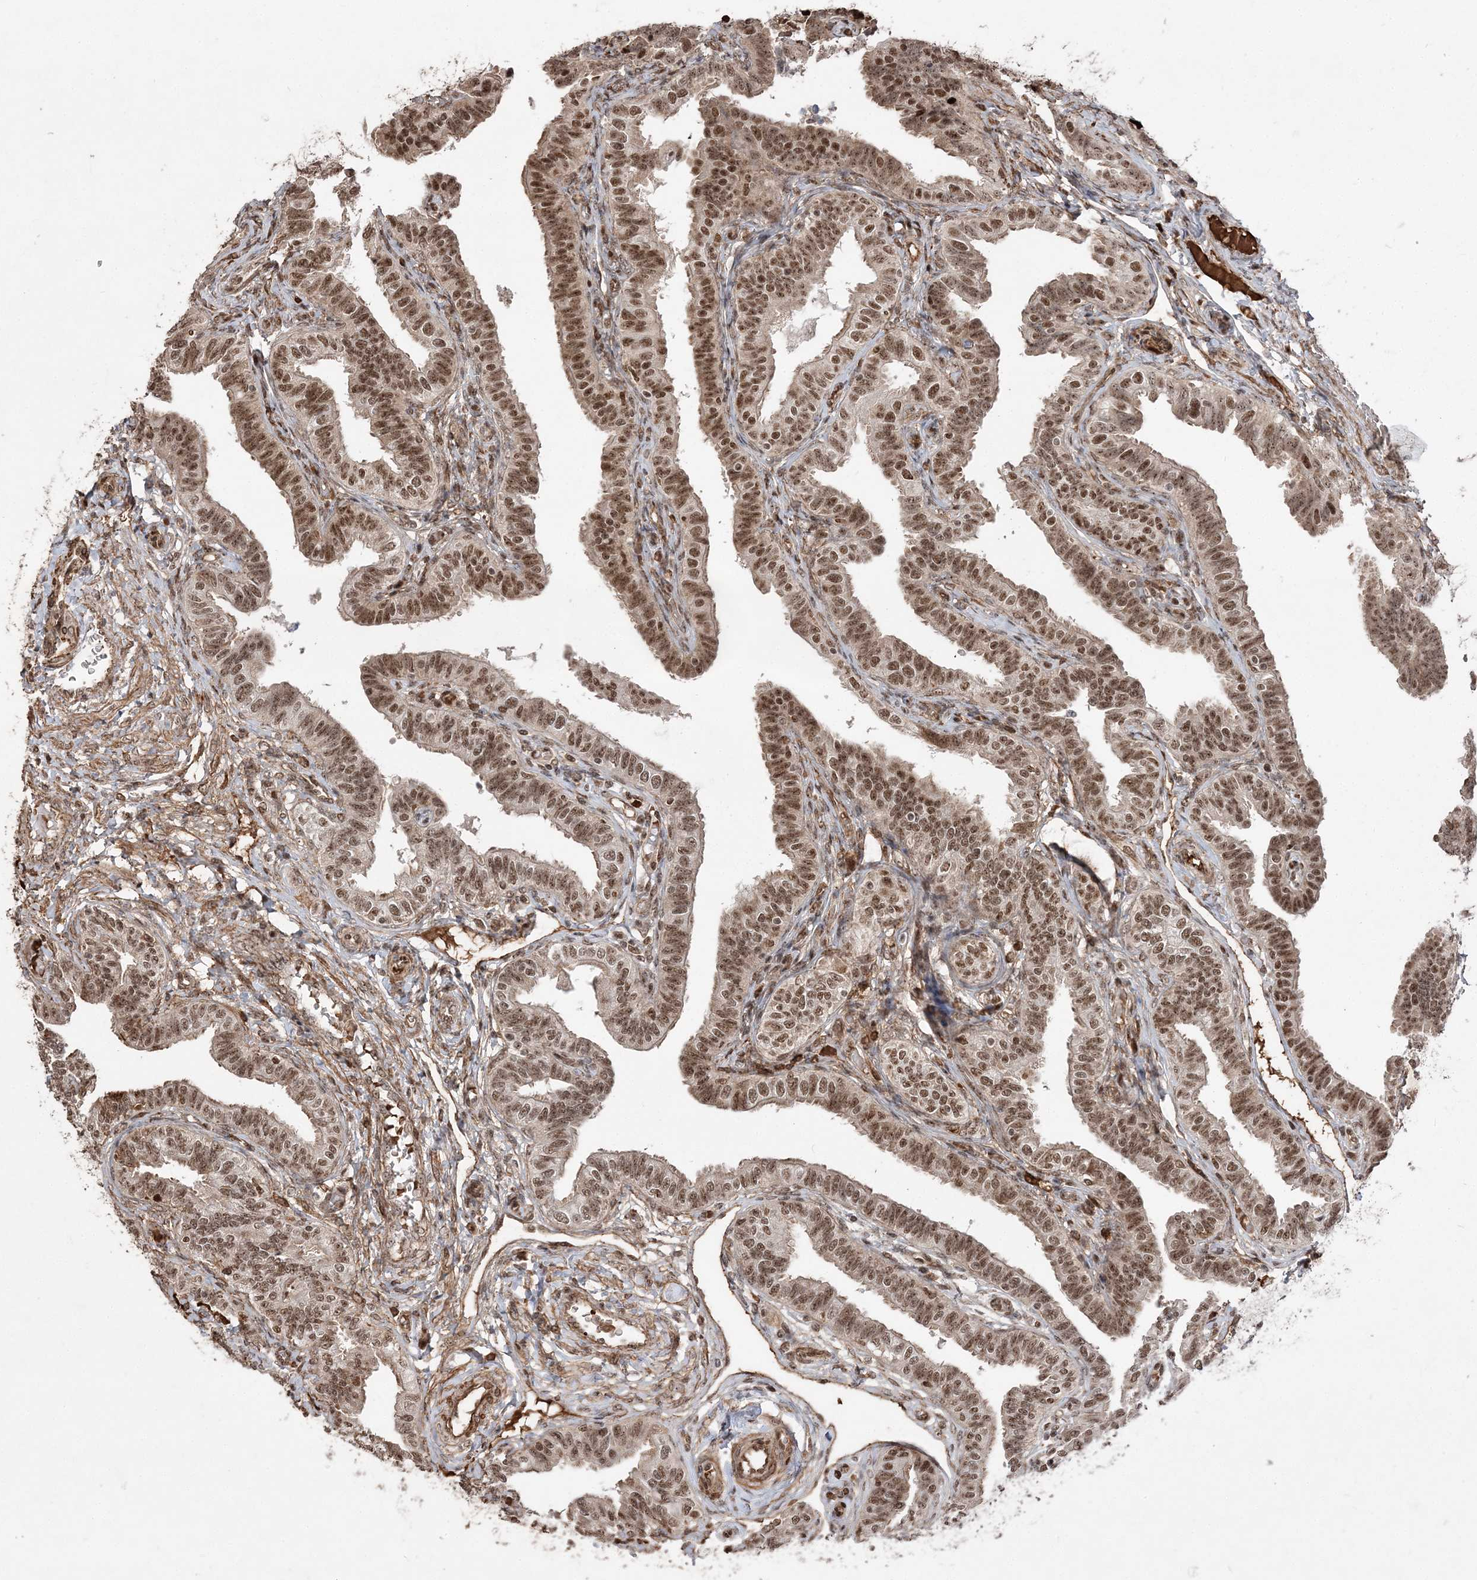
{"staining": {"intensity": "strong", "quantity": ">75%", "location": "nuclear"}, "tissue": "fallopian tube", "cell_type": "Glandular cells", "image_type": "normal", "snomed": [{"axis": "morphology", "description": "Normal tissue, NOS"}, {"axis": "topography", "description": "Fallopian tube"}], "caption": "A photomicrograph showing strong nuclear expression in approximately >75% of glandular cells in benign fallopian tube, as visualized by brown immunohistochemical staining.", "gene": "RBM17", "patient": {"sex": "female", "age": 39}}